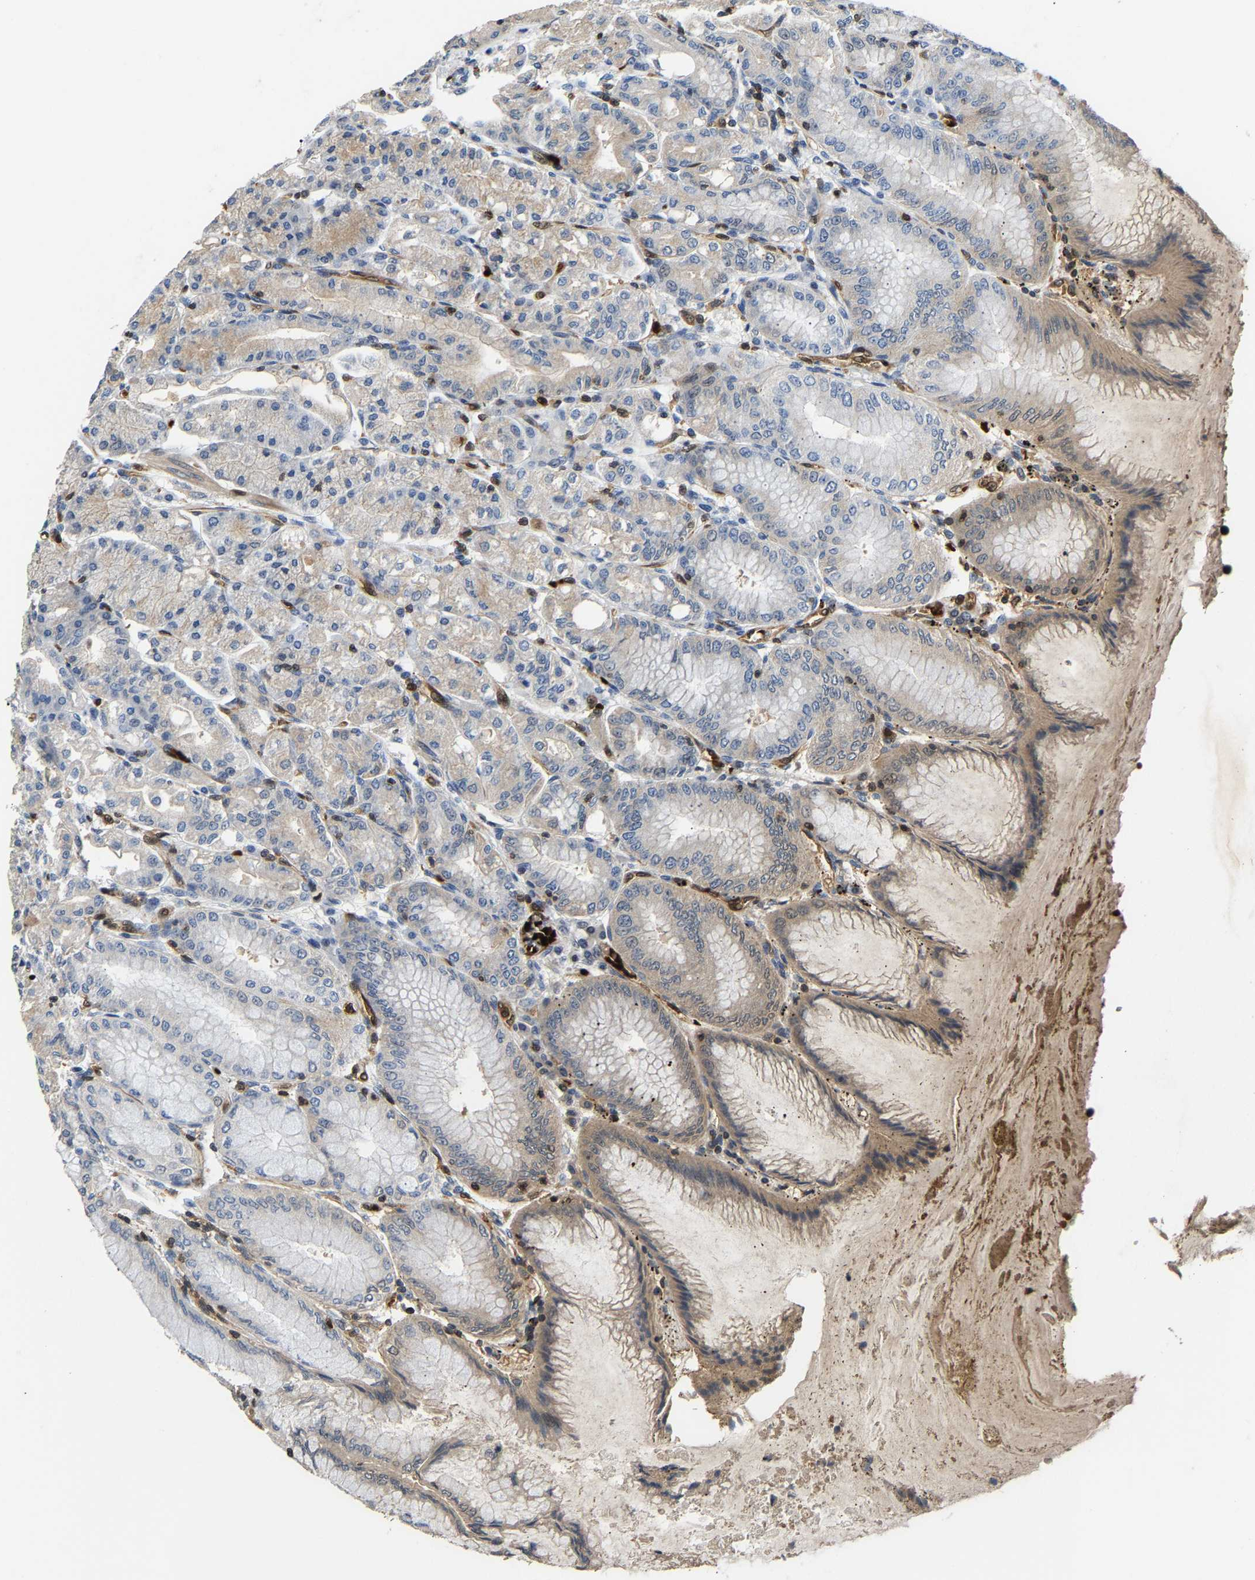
{"staining": {"intensity": "weak", "quantity": "<25%", "location": "cytoplasmic/membranous"}, "tissue": "stomach", "cell_type": "Glandular cells", "image_type": "normal", "snomed": [{"axis": "morphology", "description": "Normal tissue, NOS"}, {"axis": "topography", "description": "Stomach, lower"}], "caption": "Immunohistochemistry (IHC) of benign stomach exhibits no expression in glandular cells.", "gene": "GIMAP7", "patient": {"sex": "male", "age": 71}}